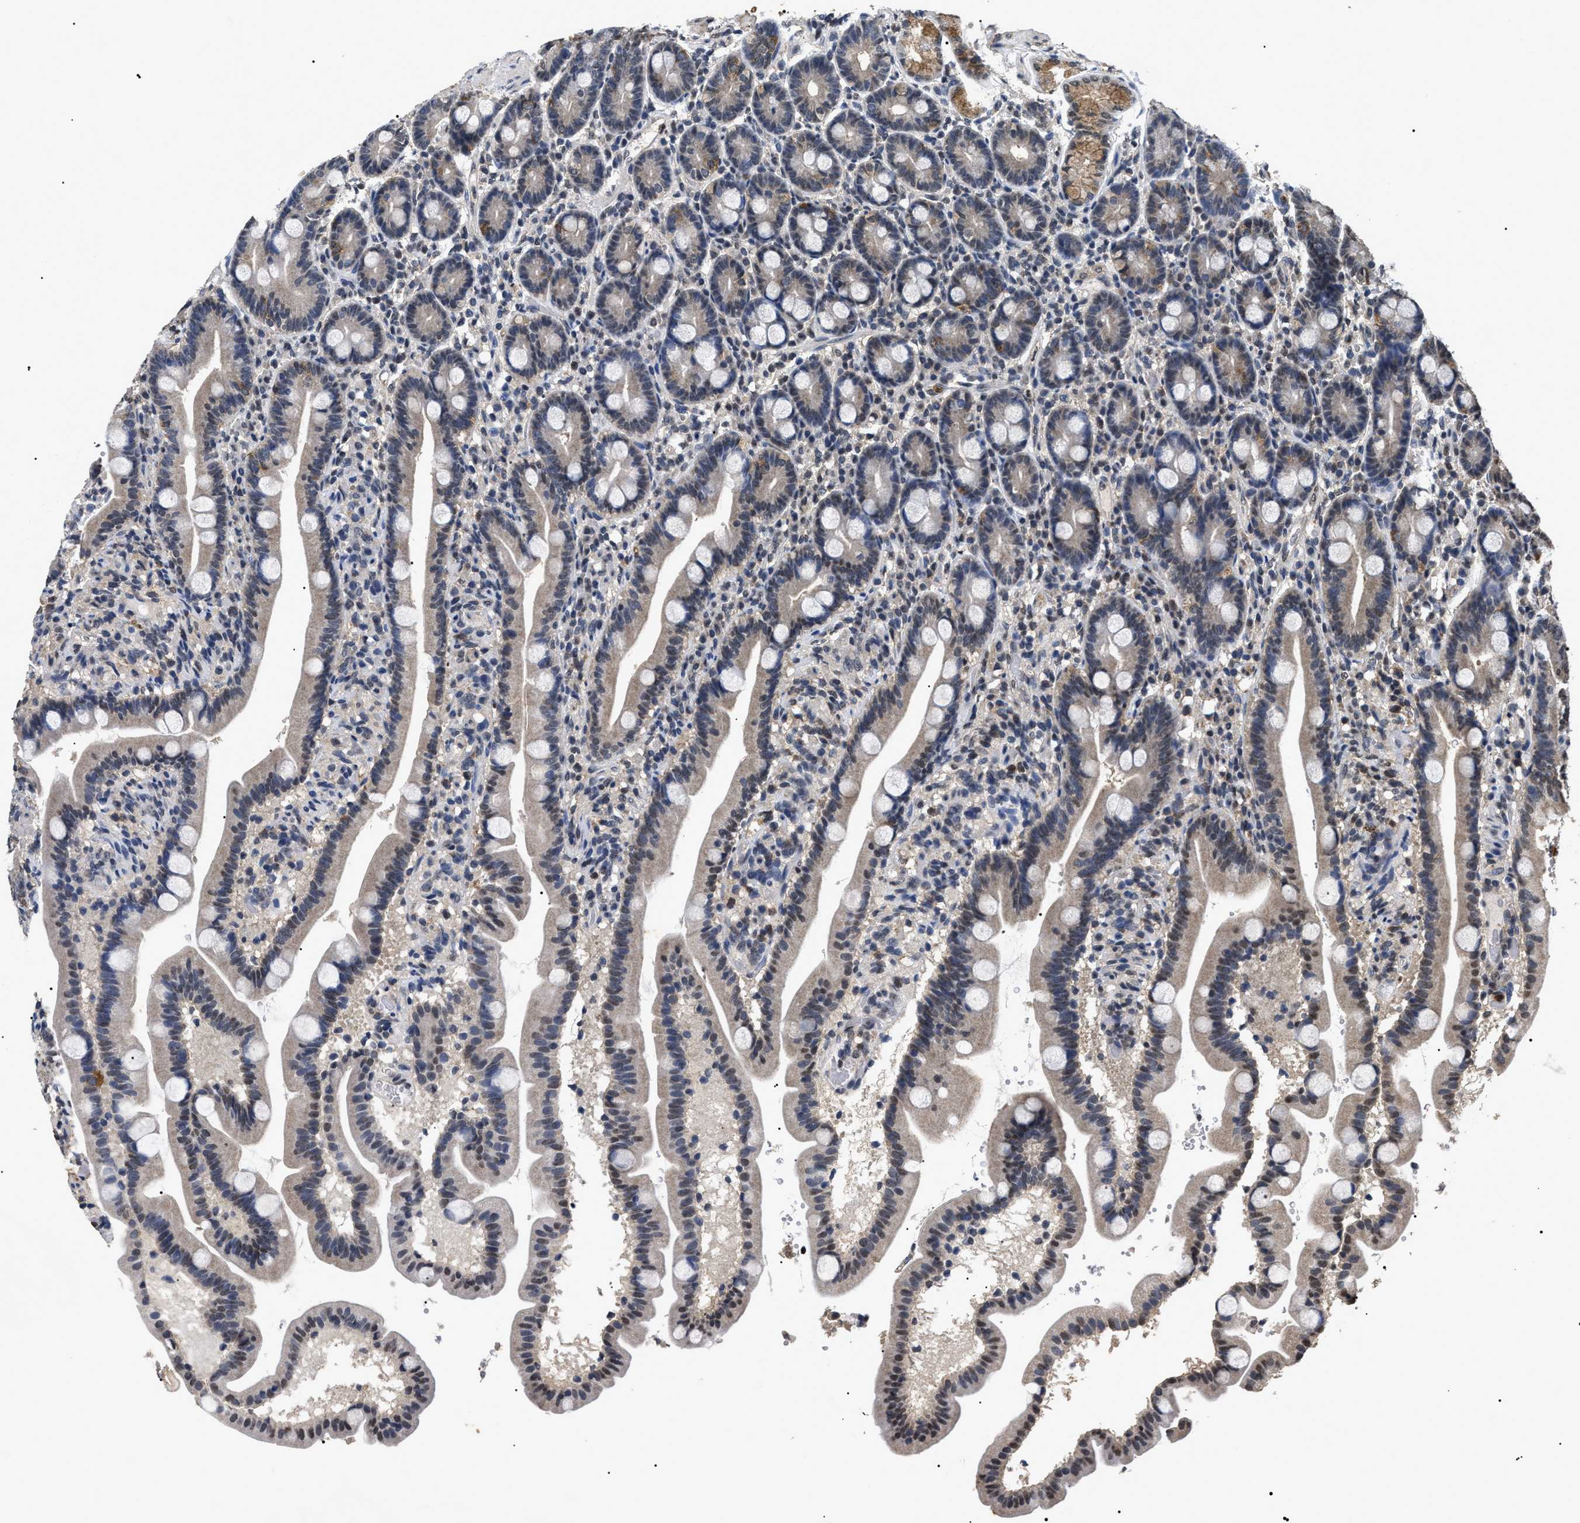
{"staining": {"intensity": "weak", "quantity": "<25%", "location": "cytoplasmic/membranous,nuclear"}, "tissue": "duodenum", "cell_type": "Glandular cells", "image_type": "normal", "snomed": [{"axis": "morphology", "description": "Normal tissue, NOS"}, {"axis": "topography", "description": "Duodenum"}], "caption": "Immunohistochemical staining of normal duodenum shows no significant positivity in glandular cells. The staining was performed using DAB to visualize the protein expression in brown, while the nuclei were stained in blue with hematoxylin (Magnification: 20x).", "gene": "ANP32E", "patient": {"sex": "male", "age": 54}}